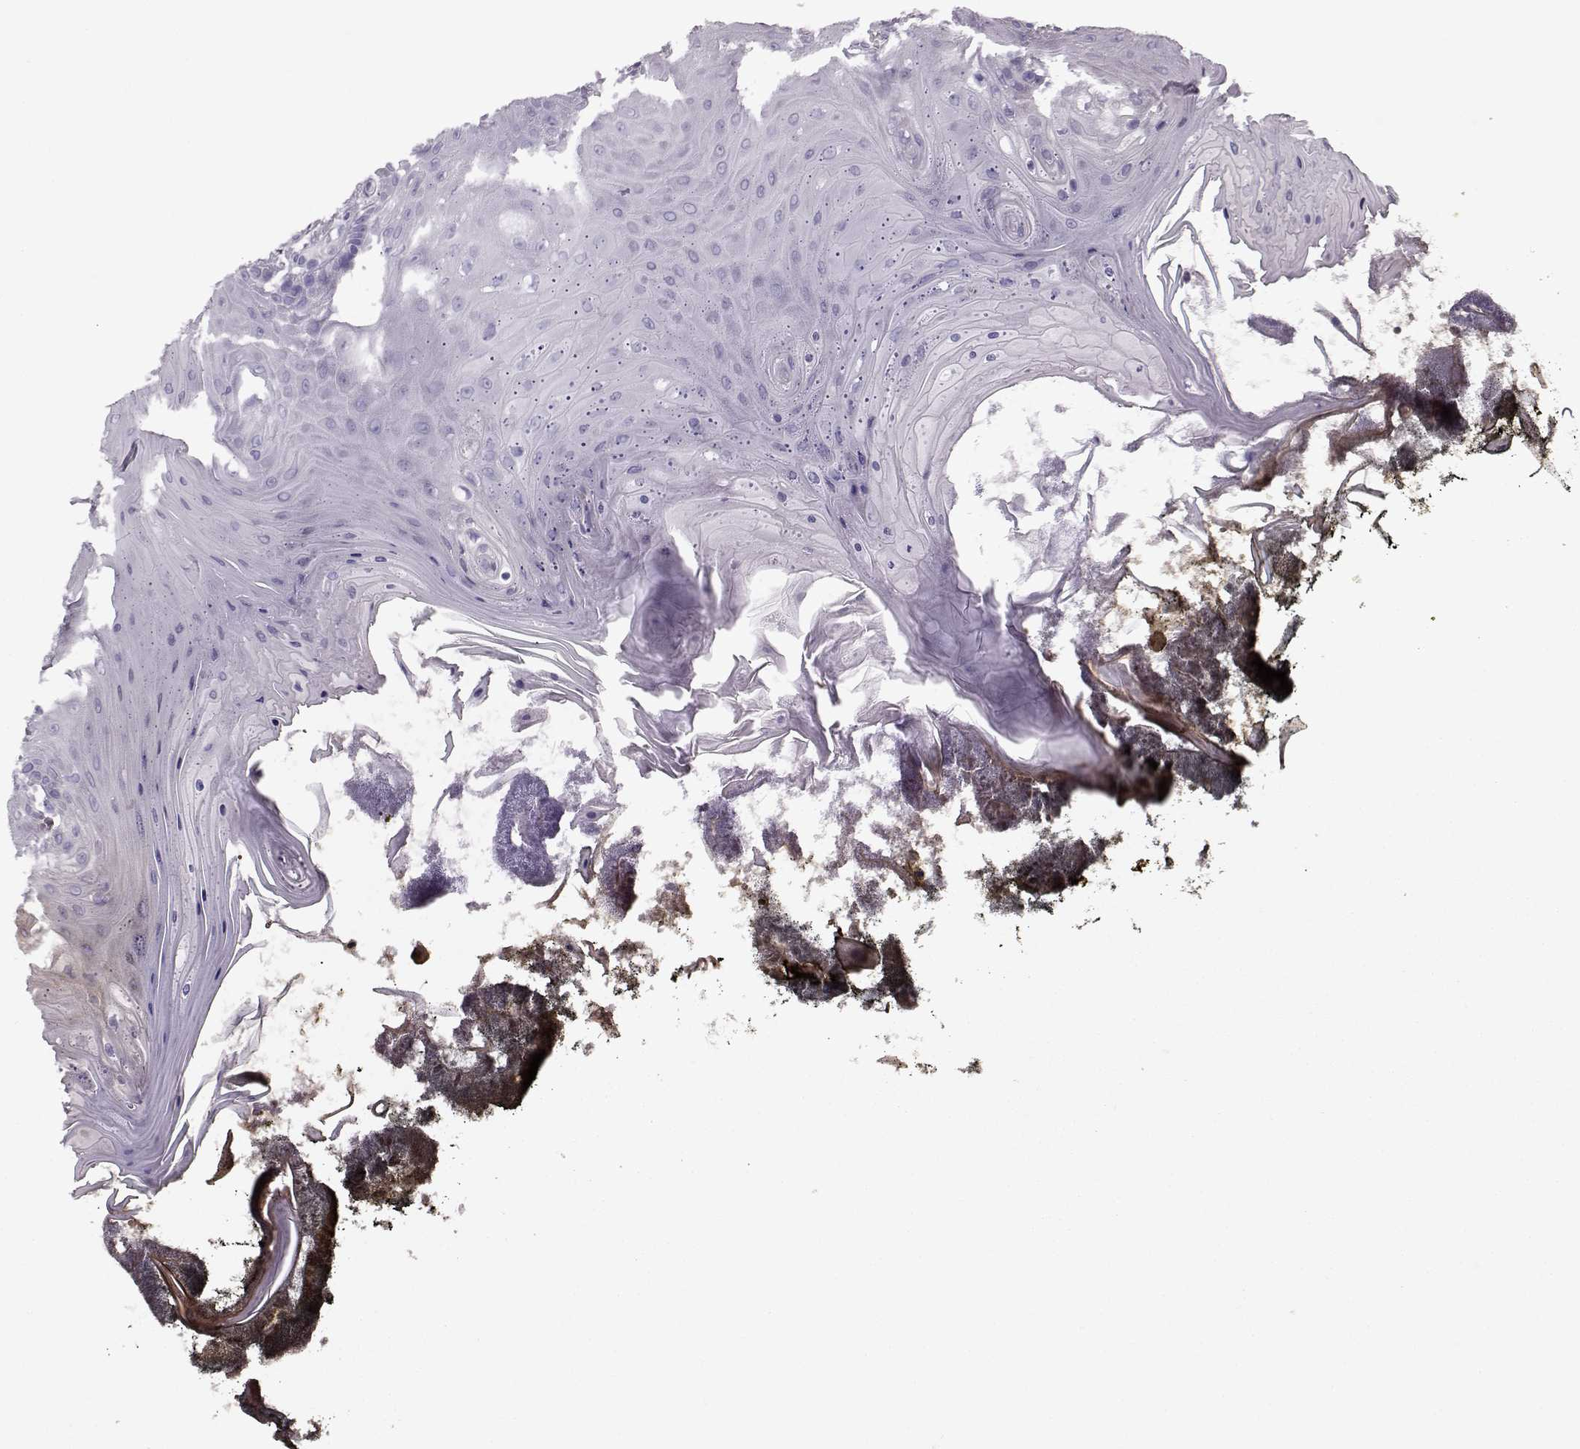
{"staining": {"intensity": "weak", "quantity": "25%-75%", "location": "cytoplasmic/membranous"}, "tissue": "oral mucosa", "cell_type": "Squamous epithelial cells", "image_type": "normal", "snomed": [{"axis": "morphology", "description": "Normal tissue, NOS"}, {"axis": "topography", "description": "Oral tissue"}], "caption": "Weak cytoplasmic/membranous protein staining is seen in about 25%-75% of squamous epithelial cells in oral mucosa.", "gene": "MTR", "patient": {"sex": "male", "age": 9}}